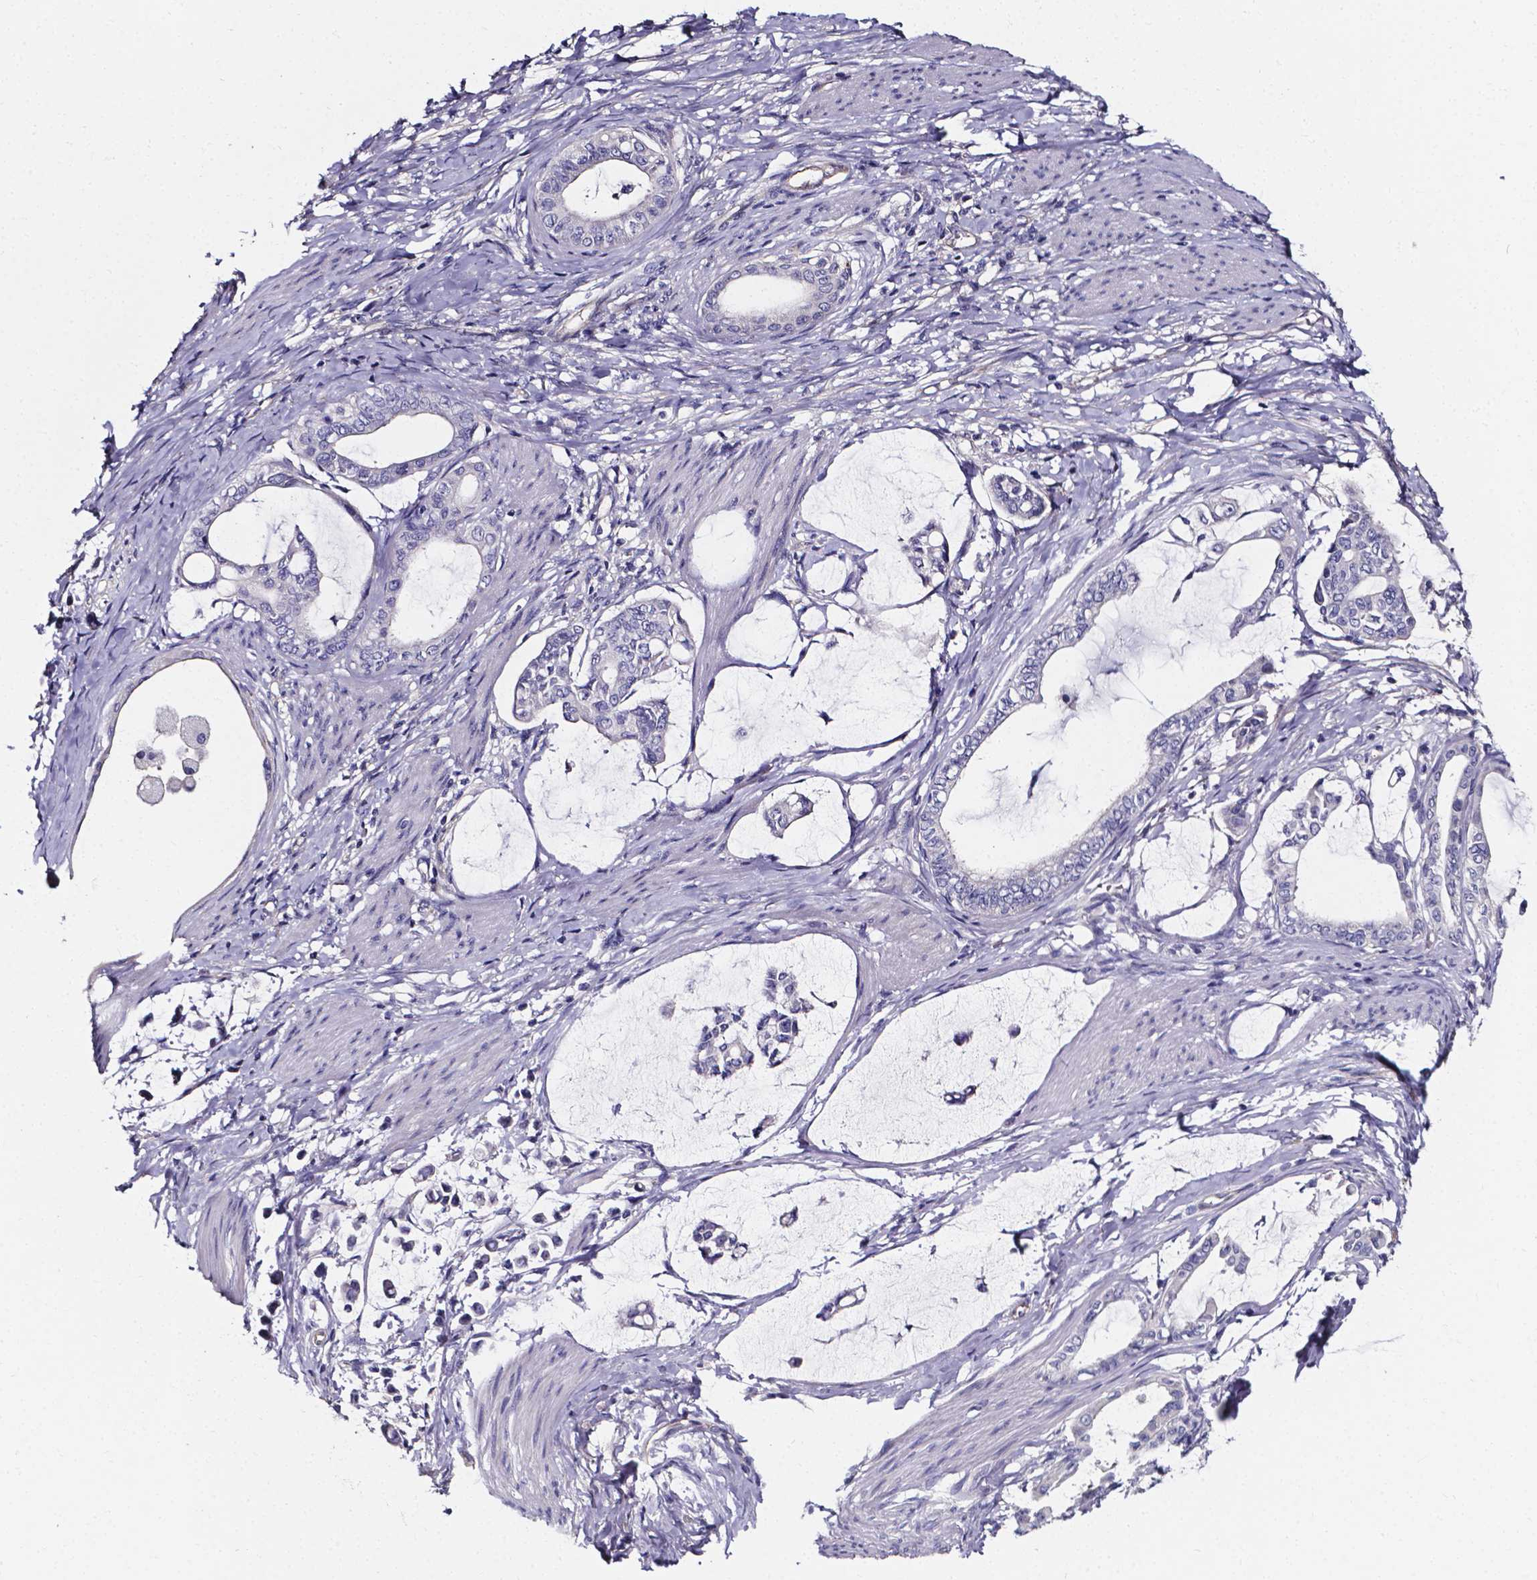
{"staining": {"intensity": "negative", "quantity": "none", "location": "none"}, "tissue": "stomach cancer", "cell_type": "Tumor cells", "image_type": "cancer", "snomed": [{"axis": "morphology", "description": "Adenocarcinoma, NOS"}, {"axis": "topography", "description": "Stomach"}], "caption": "Image shows no significant protein staining in tumor cells of adenocarcinoma (stomach). (Stains: DAB immunohistochemistry (IHC) with hematoxylin counter stain, Microscopy: brightfield microscopy at high magnification).", "gene": "CACNG8", "patient": {"sex": "male", "age": 82}}